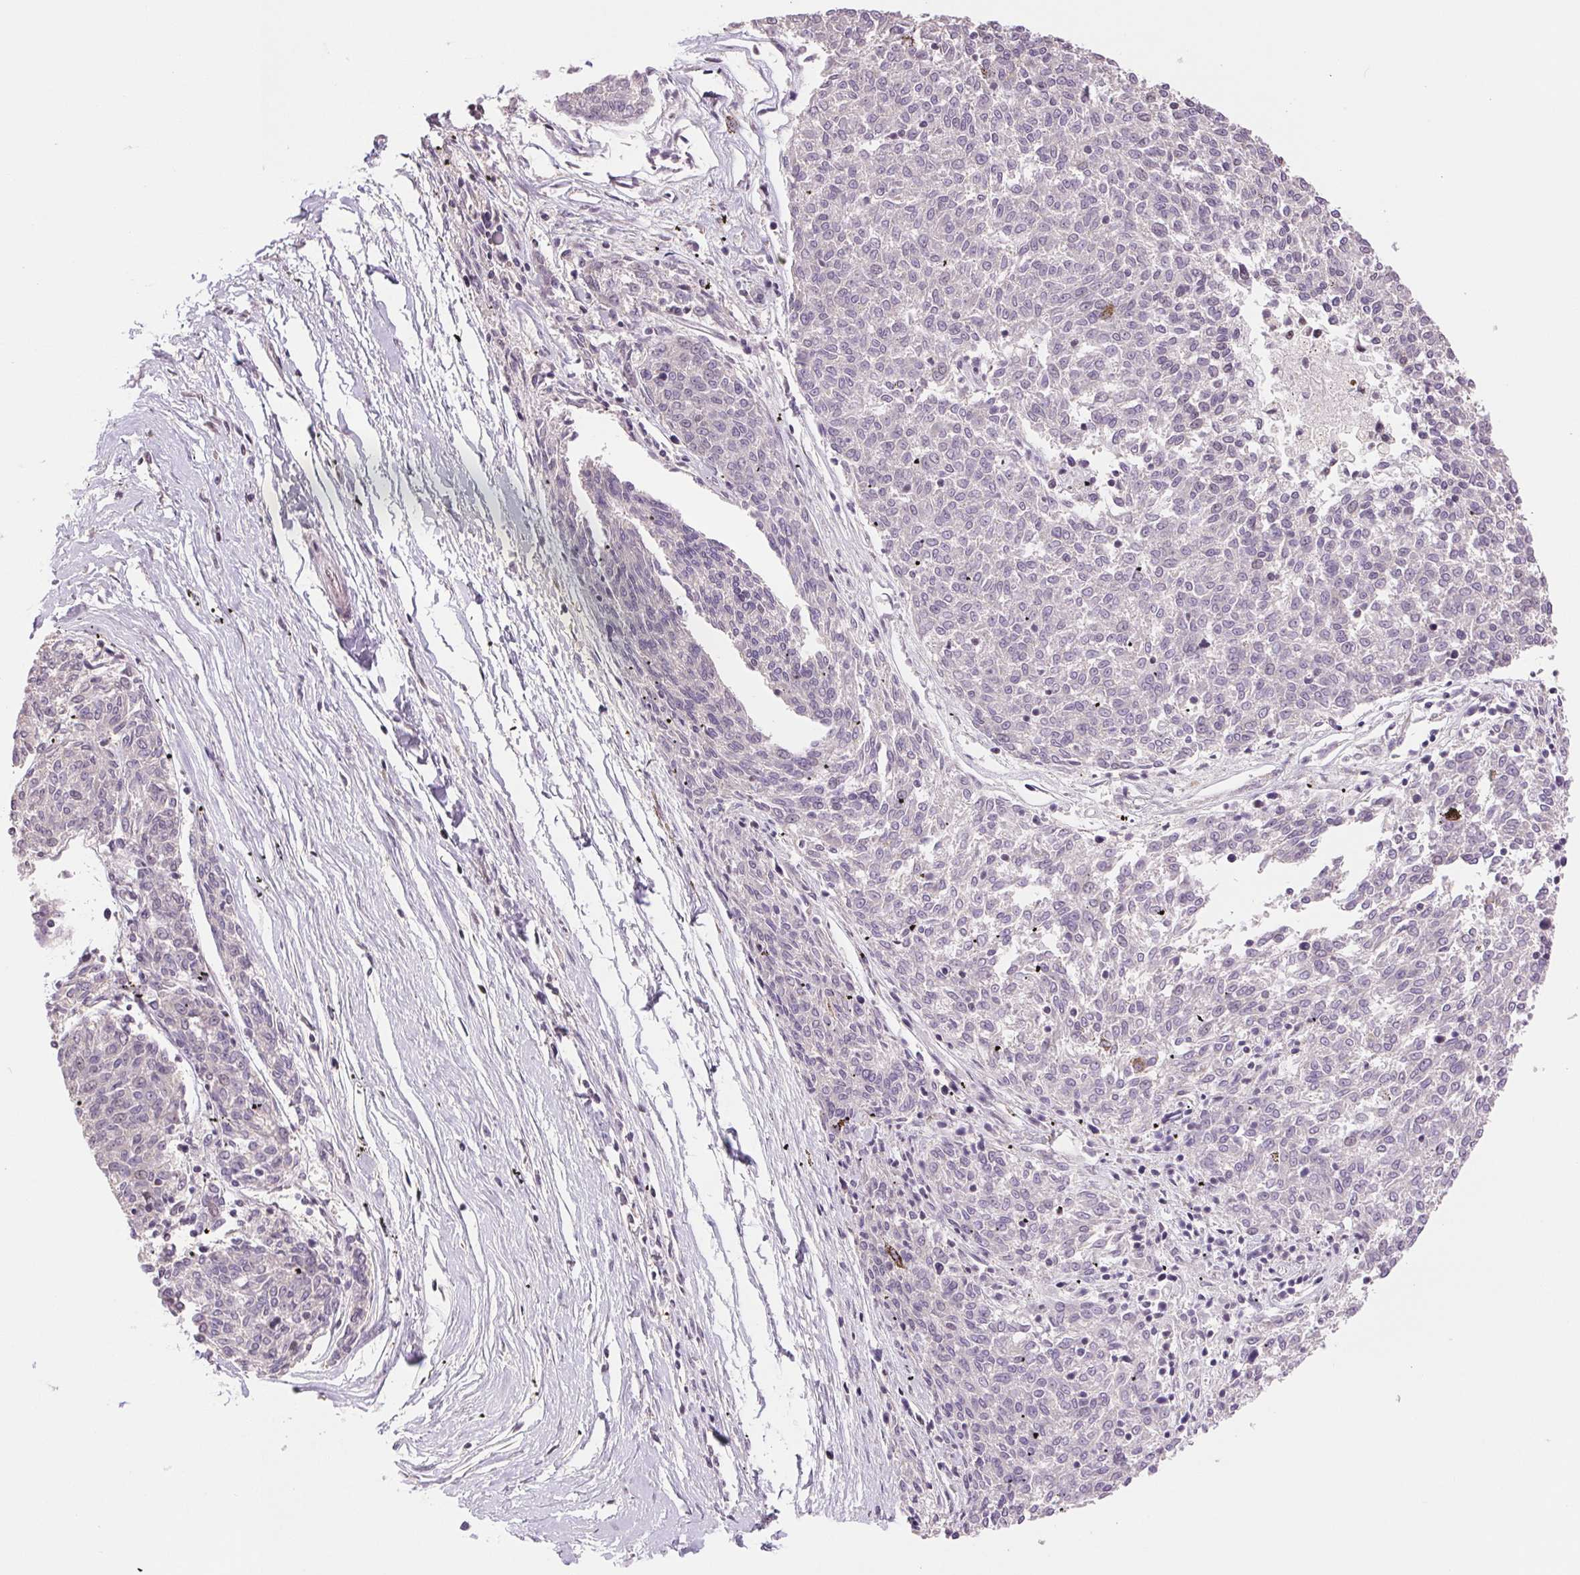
{"staining": {"intensity": "weak", "quantity": "25%-75%", "location": "nuclear"}, "tissue": "melanoma", "cell_type": "Tumor cells", "image_type": "cancer", "snomed": [{"axis": "morphology", "description": "Malignant melanoma, NOS"}, {"axis": "topography", "description": "Skin"}], "caption": "Immunohistochemistry (IHC) micrograph of neoplastic tissue: human malignant melanoma stained using immunohistochemistry (IHC) shows low levels of weak protein expression localized specifically in the nuclear of tumor cells, appearing as a nuclear brown color.", "gene": "SREK1", "patient": {"sex": "female", "age": 72}}